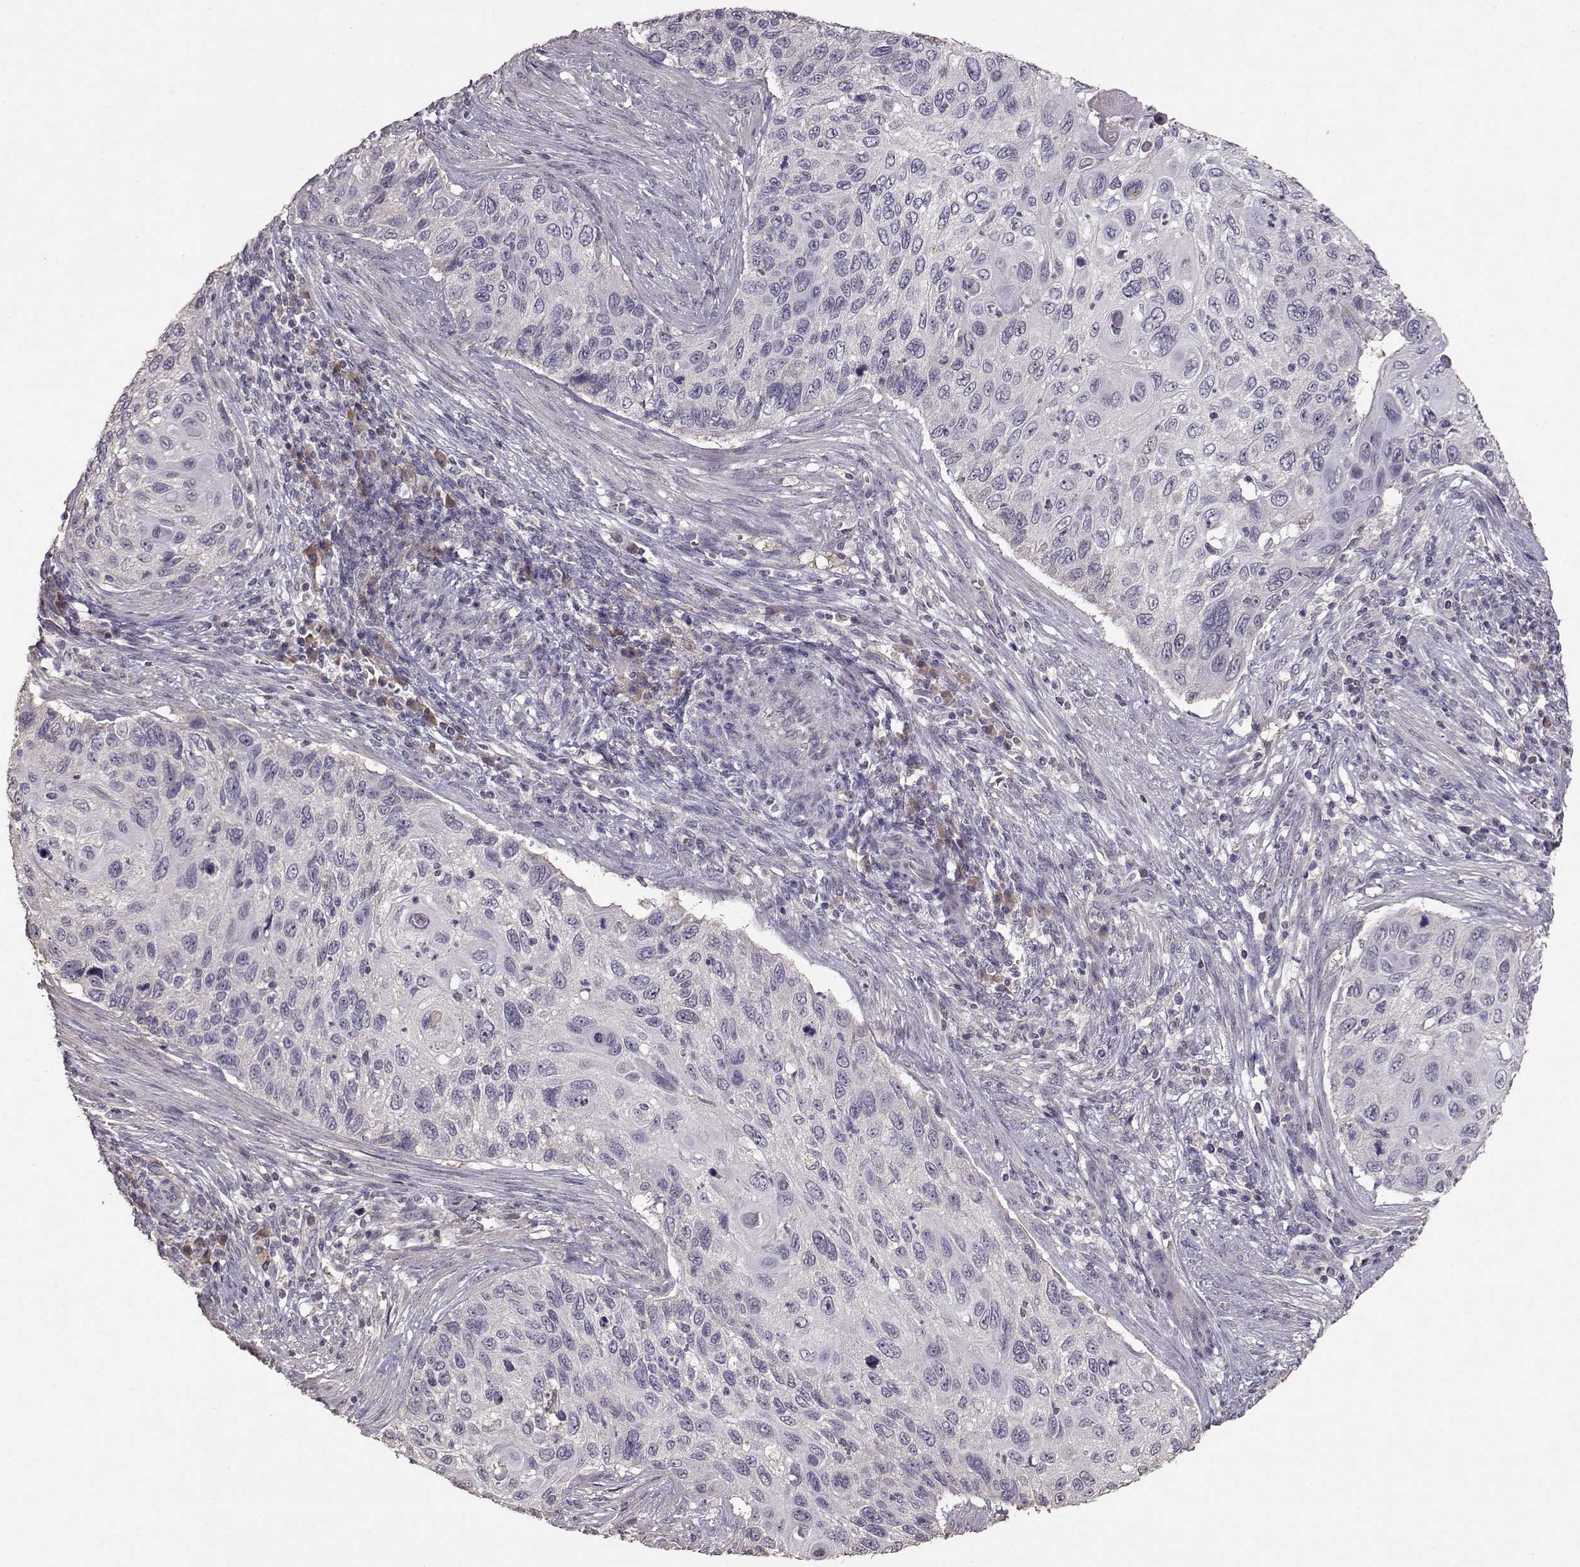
{"staining": {"intensity": "negative", "quantity": "none", "location": "none"}, "tissue": "cervical cancer", "cell_type": "Tumor cells", "image_type": "cancer", "snomed": [{"axis": "morphology", "description": "Squamous cell carcinoma, NOS"}, {"axis": "topography", "description": "Cervix"}], "caption": "Cervical cancer (squamous cell carcinoma) was stained to show a protein in brown. There is no significant expression in tumor cells.", "gene": "PMCH", "patient": {"sex": "female", "age": 70}}